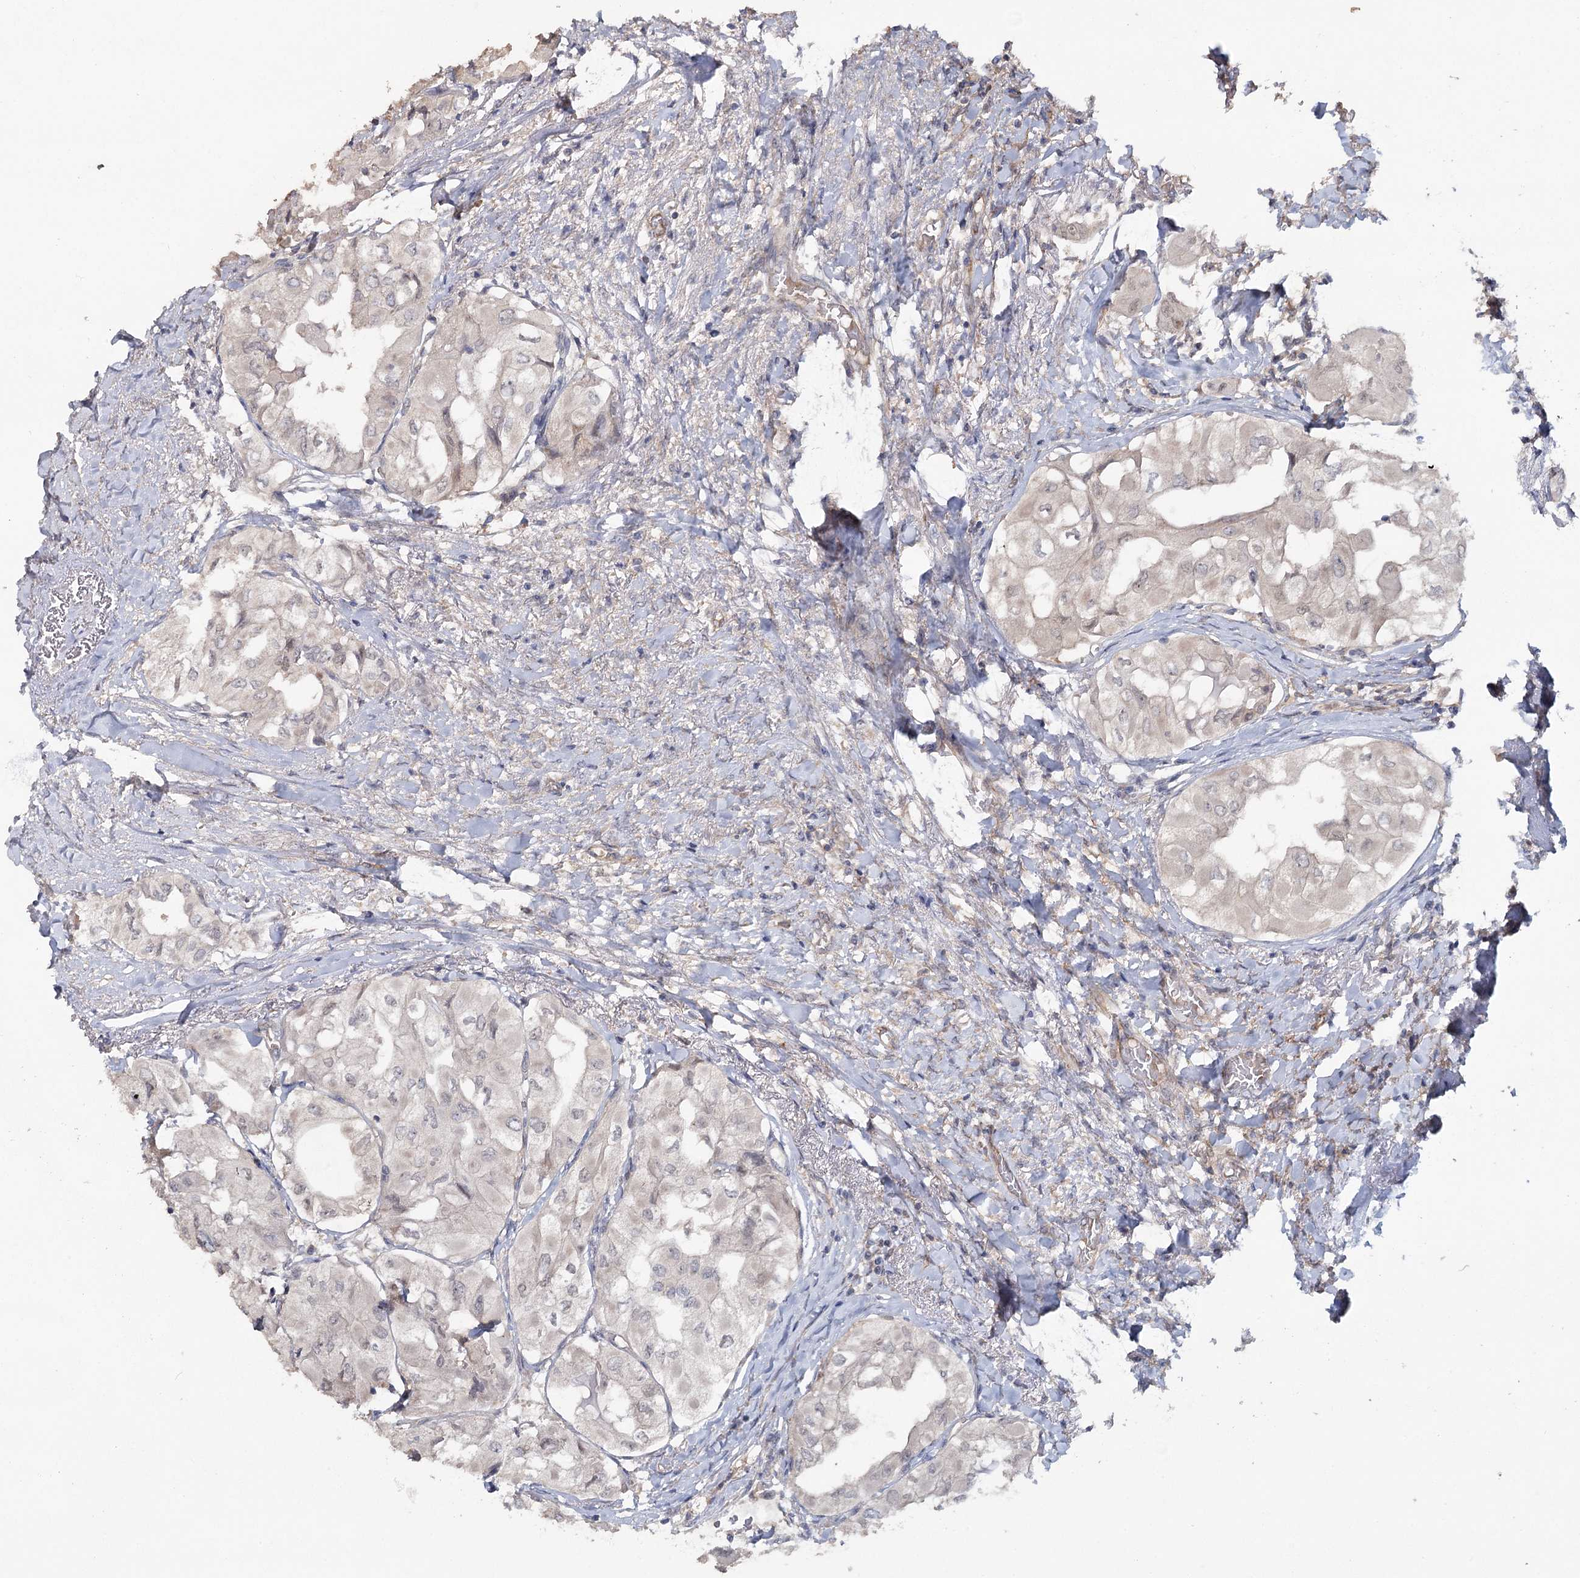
{"staining": {"intensity": "negative", "quantity": "none", "location": "none"}, "tissue": "thyroid cancer", "cell_type": "Tumor cells", "image_type": "cancer", "snomed": [{"axis": "morphology", "description": "Papillary adenocarcinoma, NOS"}, {"axis": "topography", "description": "Thyroid gland"}], "caption": "There is no significant staining in tumor cells of thyroid cancer (papillary adenocarcinoma).", "gene": "MAP3K13", "patient": {"sex": "female", "age": 59}}